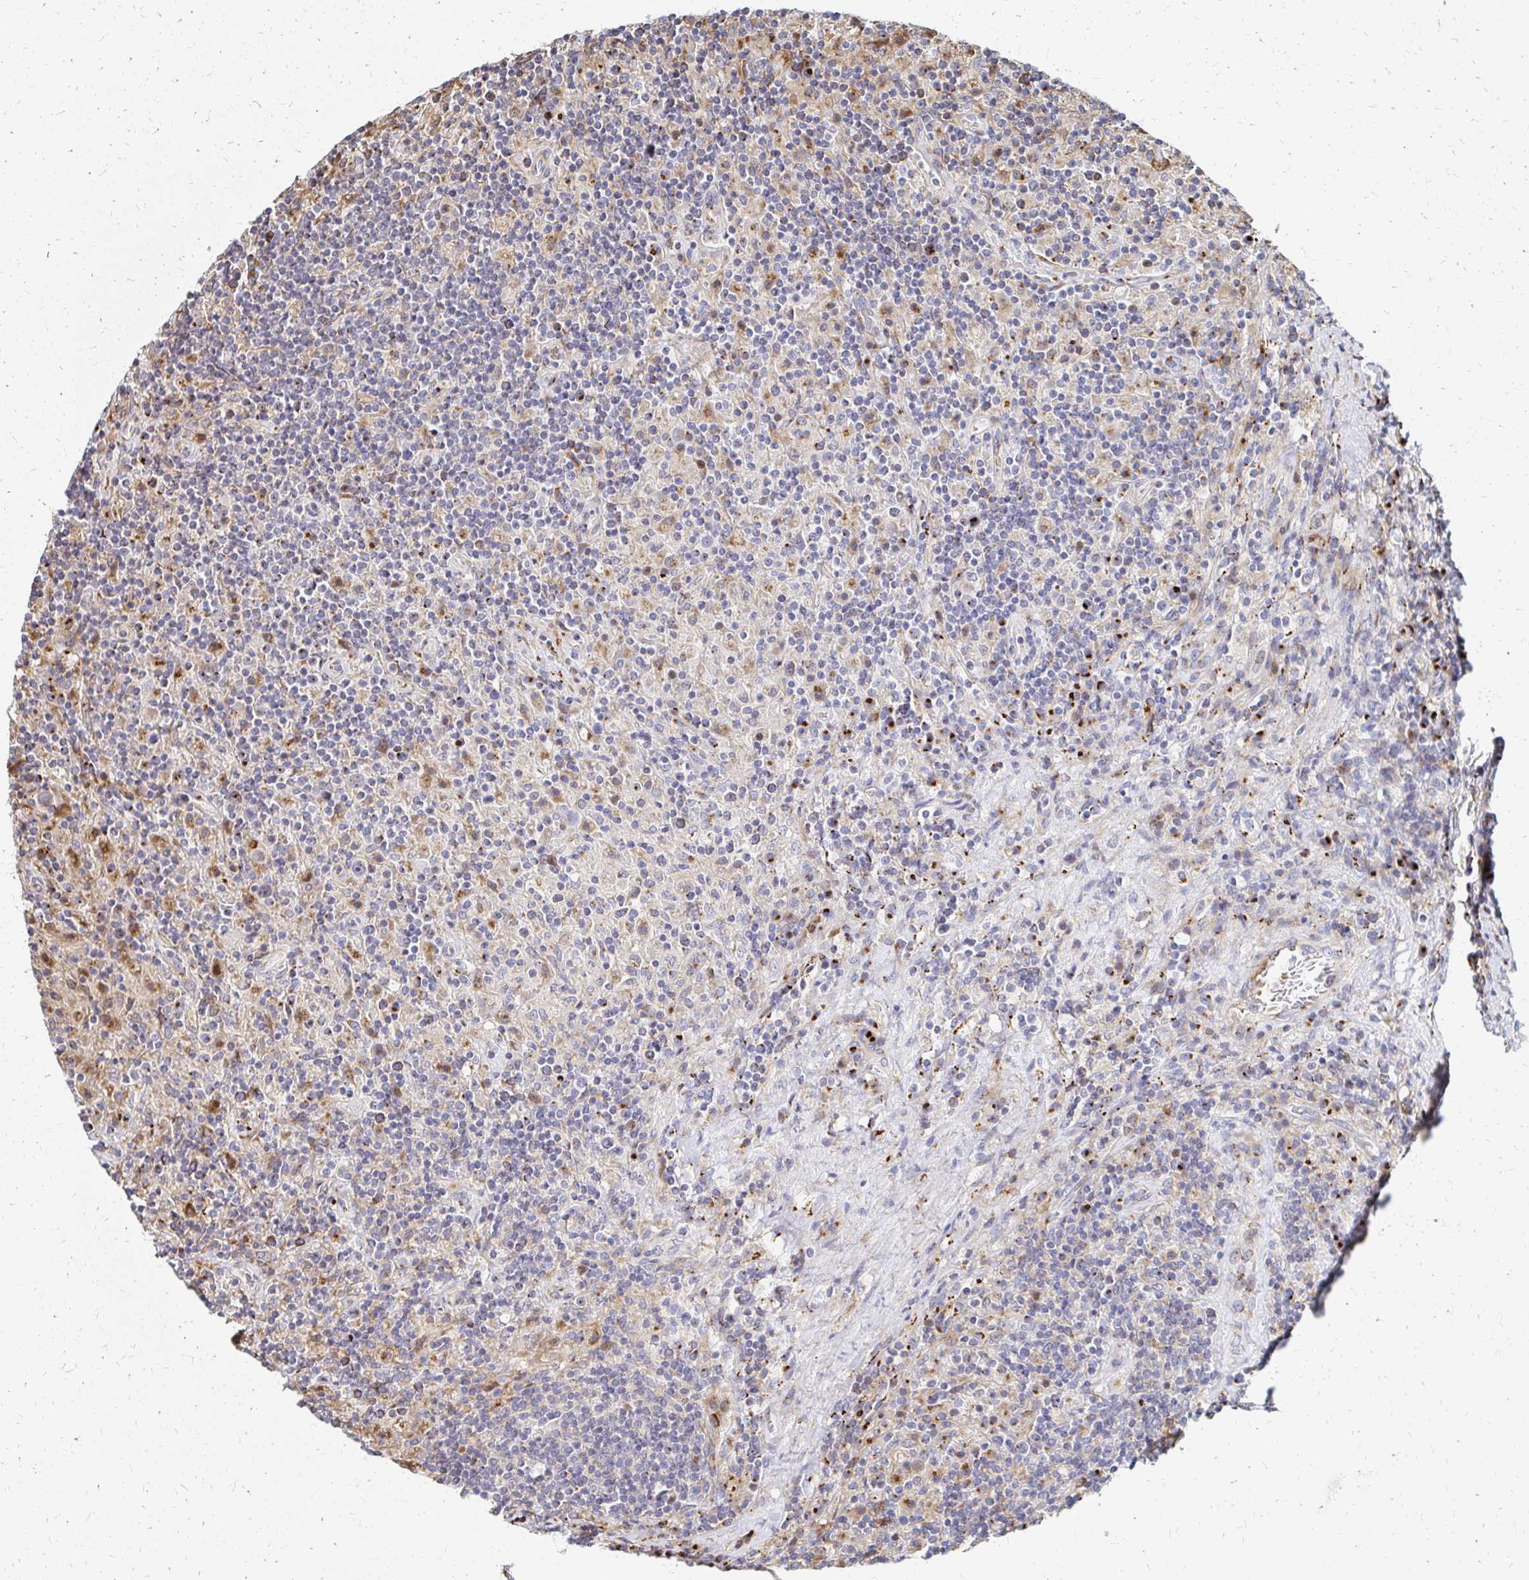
{"staining": {"intensity": "moderate", "quantity": "<25%", "location": "cytoplasmic/membranous"}, "tissue": "lymphoma", "cell_type": "Tumor cells", "image_type": "cancer", "snomed": [{"axis": "morphology", "description": "Hodgkin's disease, NOS"}, {"axis": "topography", "description": "Lymph node"}], "caption": "Approximately <25% of tumor cells in human lymphoma demonstrate moderate cytoplasmic/membranous protein positivity as visualized by brown immunohistochemical staining.", "gene": "MAN1A1", "patient": {"sex": "male", "age": 70}}